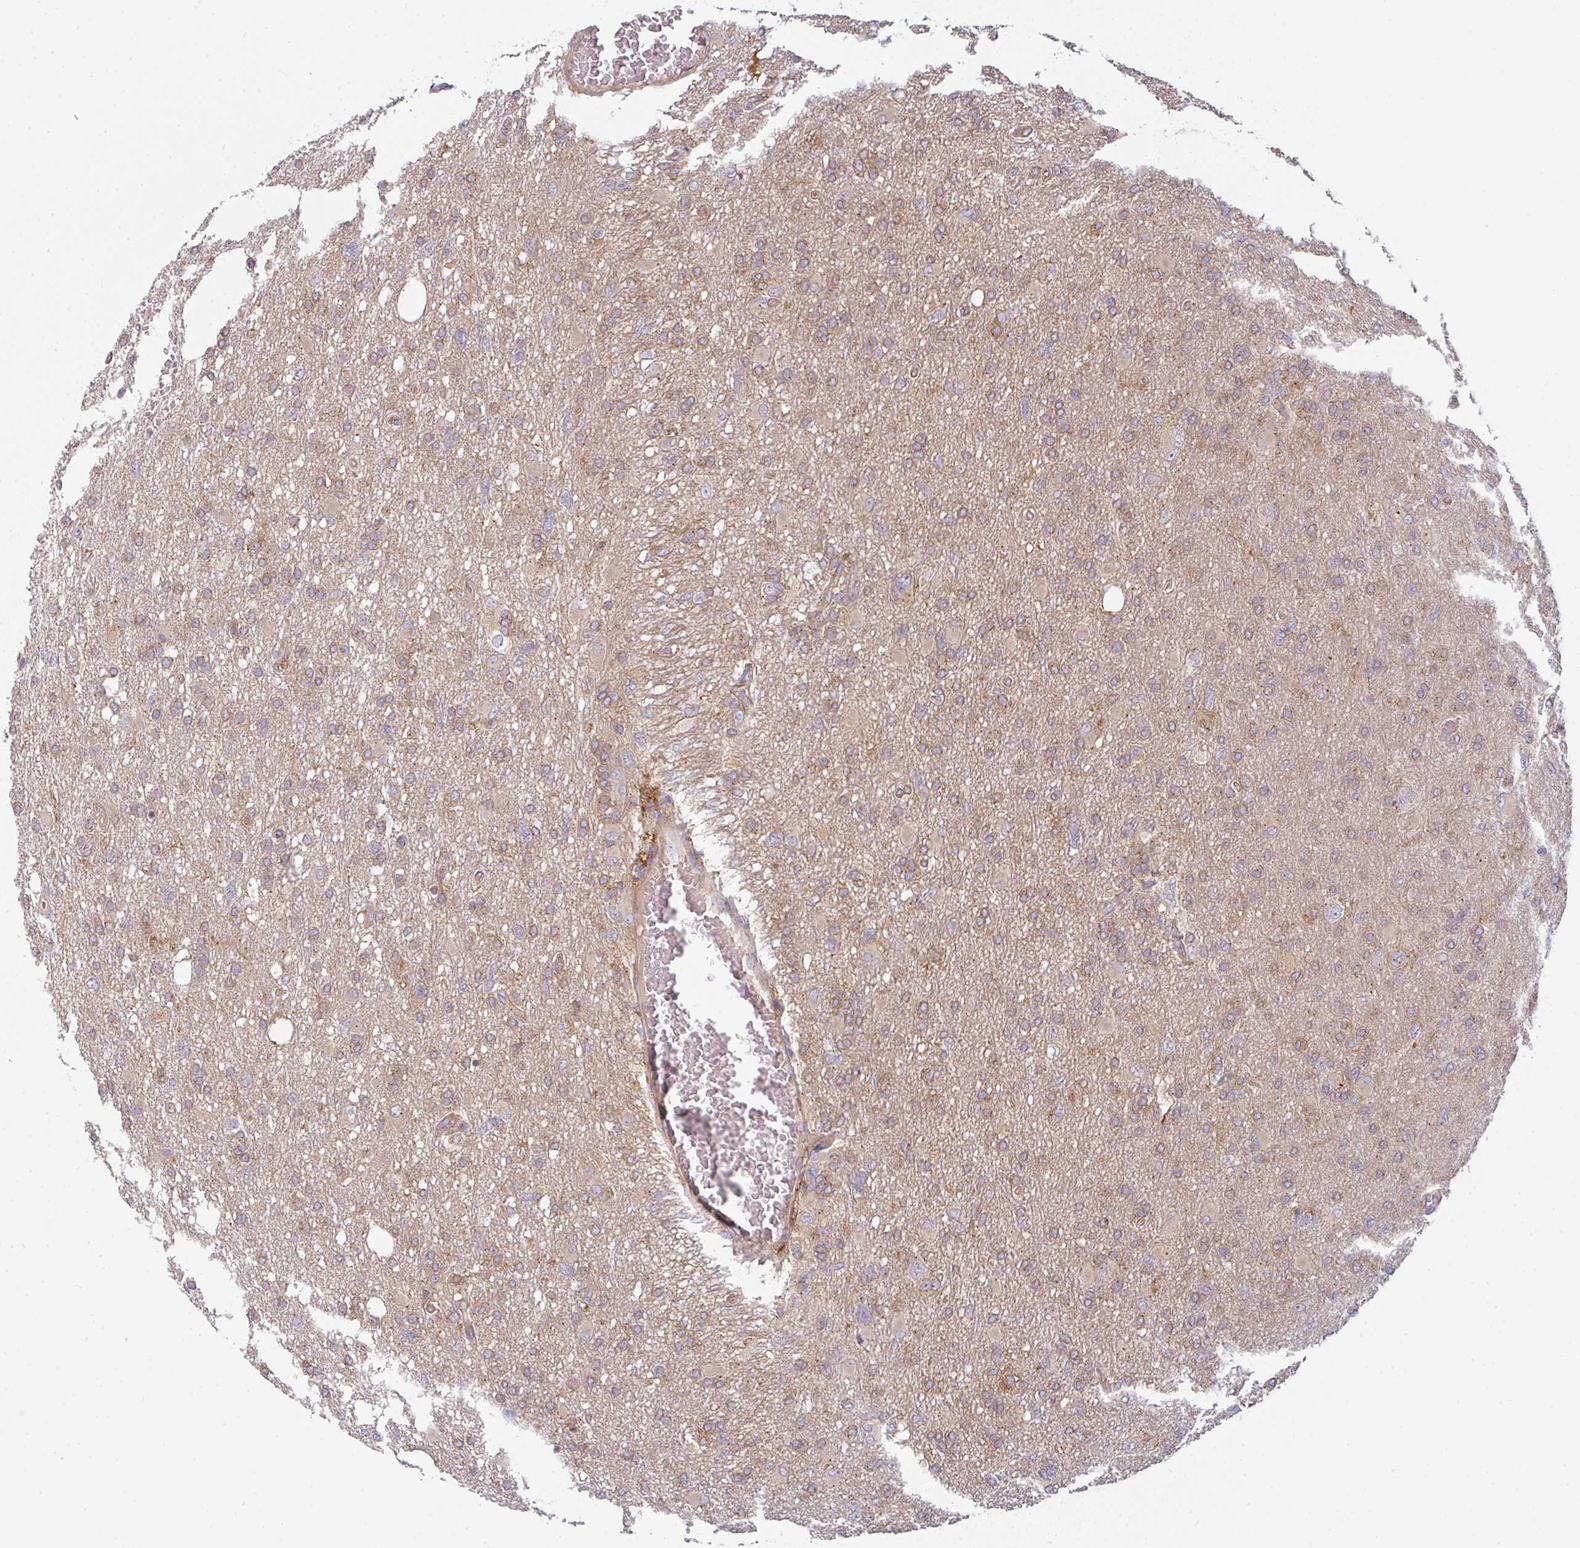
{"staining": {"intensity": "weak", "quantity": ">75%", "location": "cytoplasmic/membranous"}, "tissue": "glioma", "cell_type": "Tumor cells", "image_type": "cancer", "snomed": [{"axis": "morphology", "description": "Glioma, malignant, High grade"}, {"axis": "topography", "description": "Brain"}], "caption": "Immunohistochemistry (IHC) of human malignant glioma (high-grade) reveals low levels of weak cytoplasmic/membranous staining in approximately >75% of tumor cells. (DAB (3,3'-diaminobenzidine) IHC with brightfield microscopy, high magnification).", "gene": "SNX5", "patient": {"sex": "male", "age": 61}}